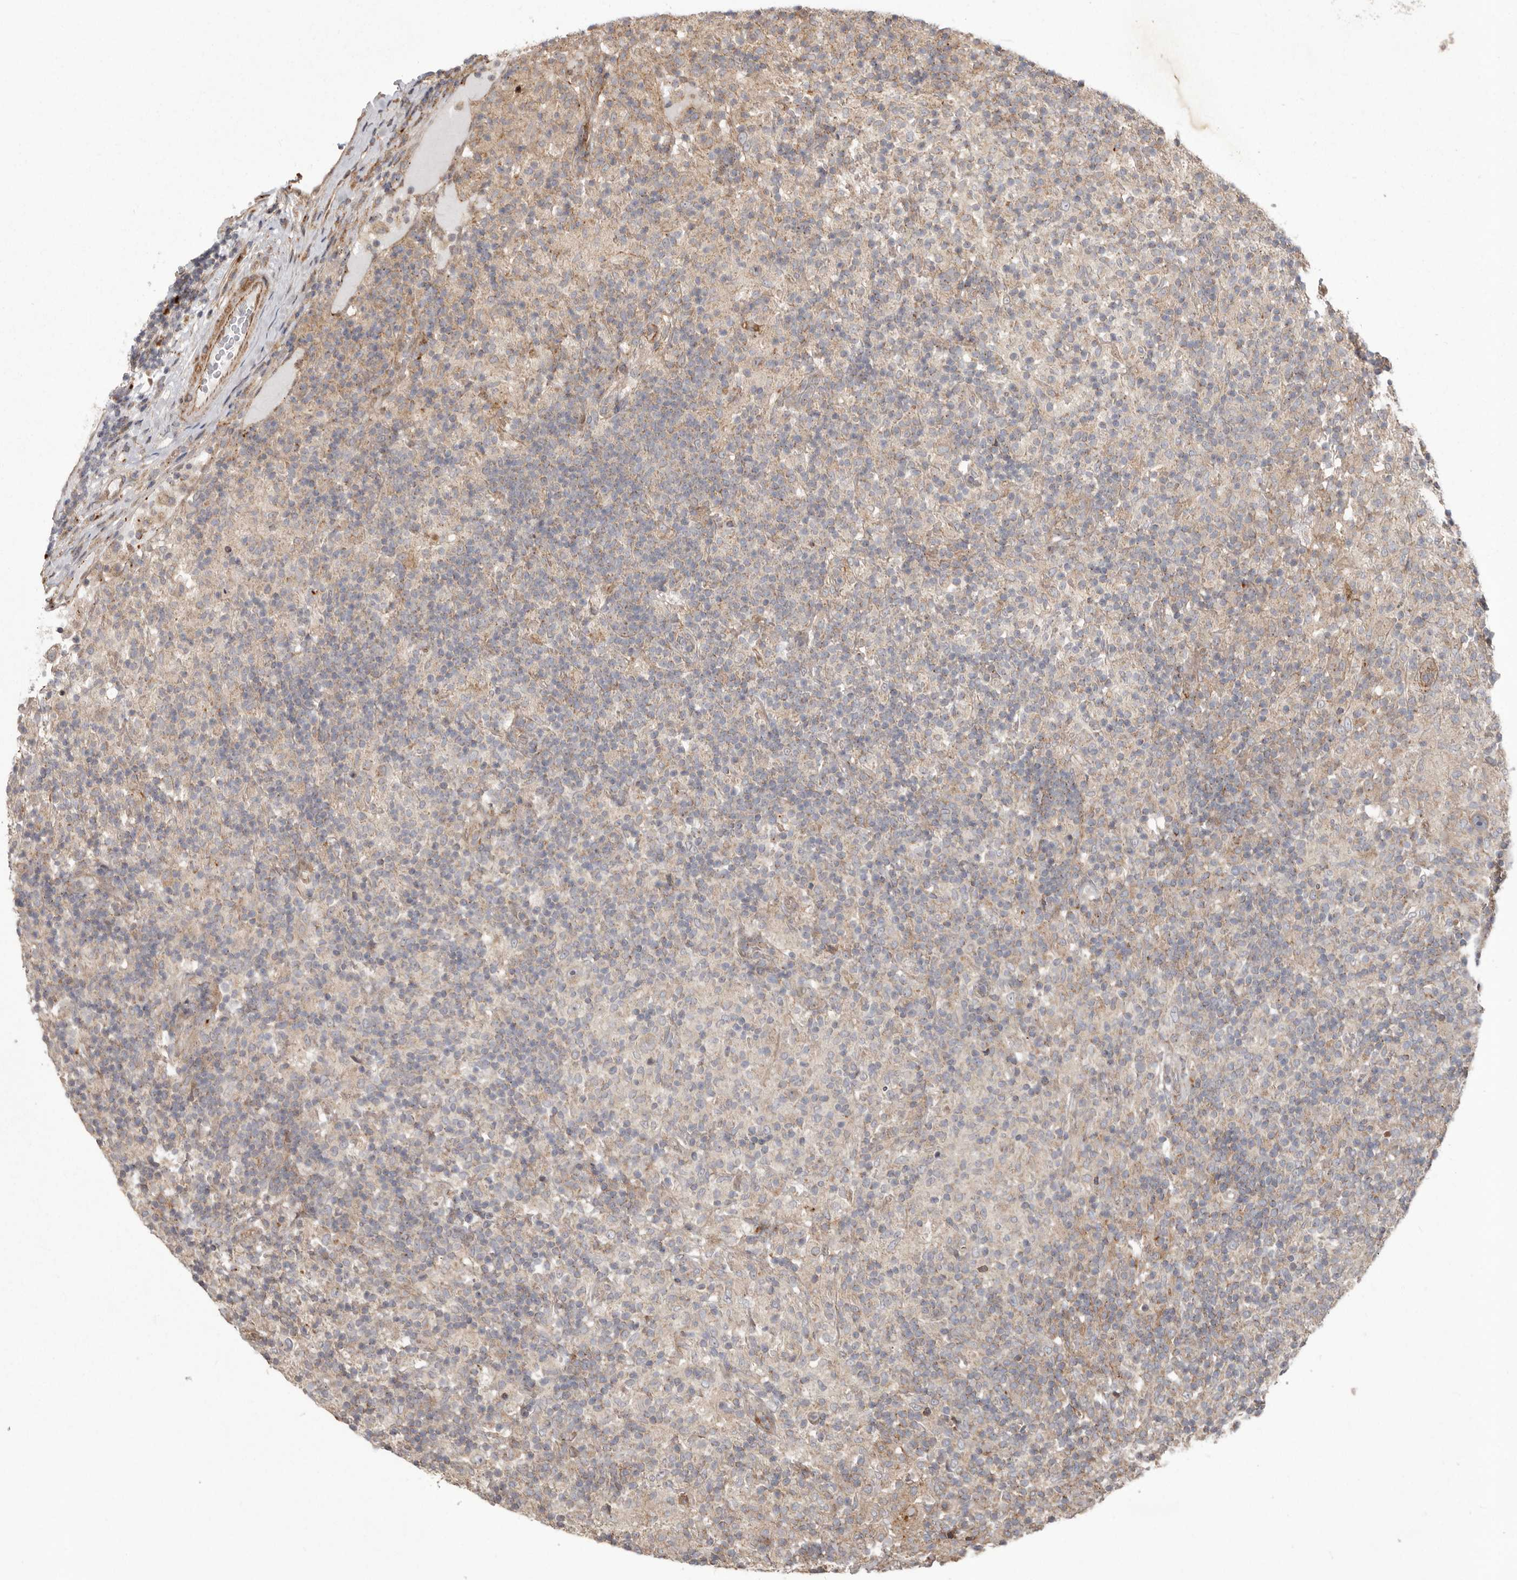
{"staining": {"intensity": "weak", "quantity": "25%-75%", "location": "cytoplasmic/membranous"}, "tissue": "lymphoma", "cell_type": "Tumor cells", "image_type": "cancer", "snomed": [{"axis": "morphology", "description": "Hodgkin's disease, NOS"}, {"axis": "topography", "description": "Lymph node"}], "caption": "Hodgkin's disease stained with DAB (3,3'-diaminobenzidine) IHC reveals low levels of weak cytoplasmic/membranous positivity in about 25%-75% of tumor cells. Immunohistochemistry (ihc) stains the protein in brown and the nuclei are stained blue.", "gene": "NUP43", "patient": {"sex": "male", "age": 70}}